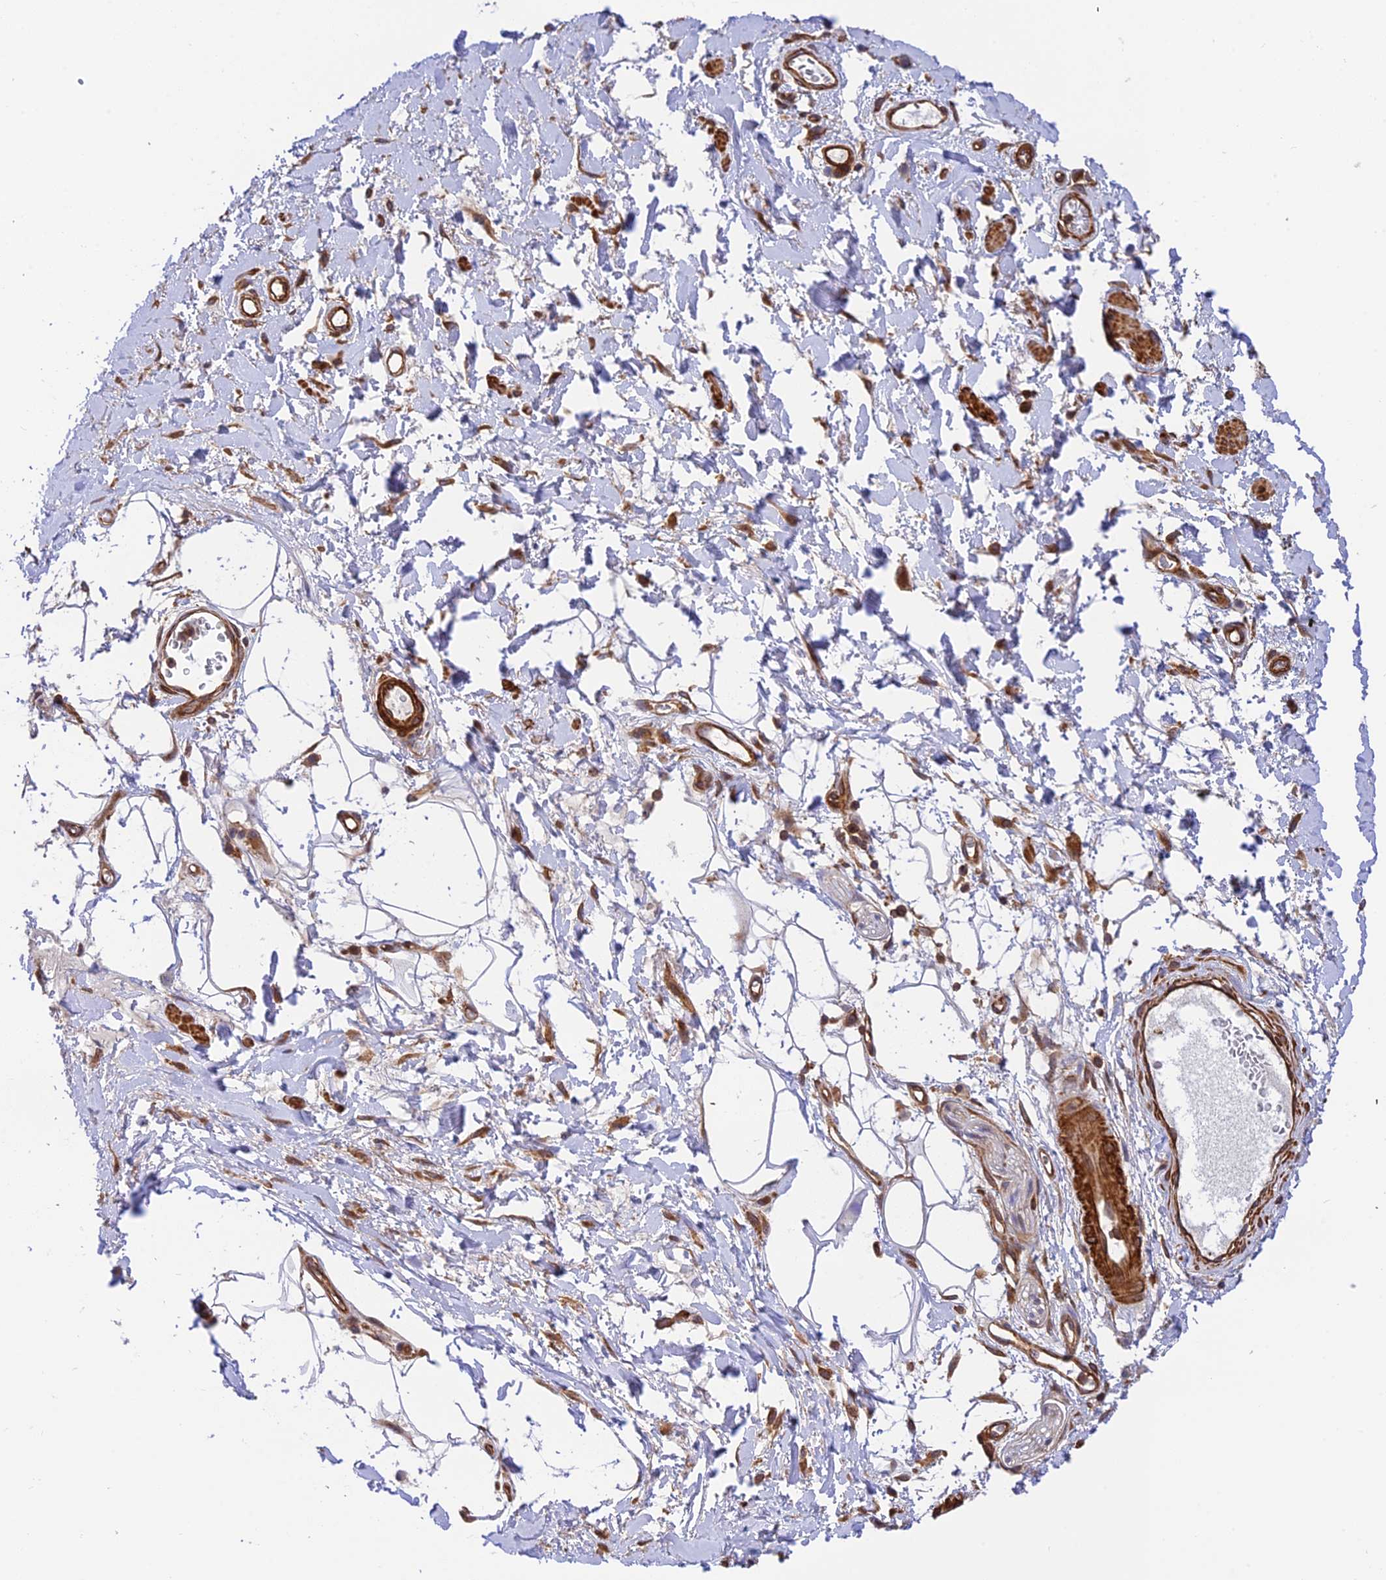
{"staining": {"intensity": "negative", "quantity": "none", "location": "none"}, "tissue": "adipose tissue", "cell_type": "Adipocytes", "image_type": "normal", "snomed": [{"axis": "morphology", "description": "Normal tissue, NOS"}, {"axis": "morphology", "description": "Adenocarcinoma, NOS"}, {"axis": "topography", "description": "Rectum"}, {"axis": "topography", "description": "Vagina"}, {"axis": "topography", "description": "Peripheral nerve tissue"}], "caption": "Micrograph shows no protein expression in adipocytes of benign adipose tissue.", "gene": "EVI5L", "patient": {"sex": "female", "age": 71}}